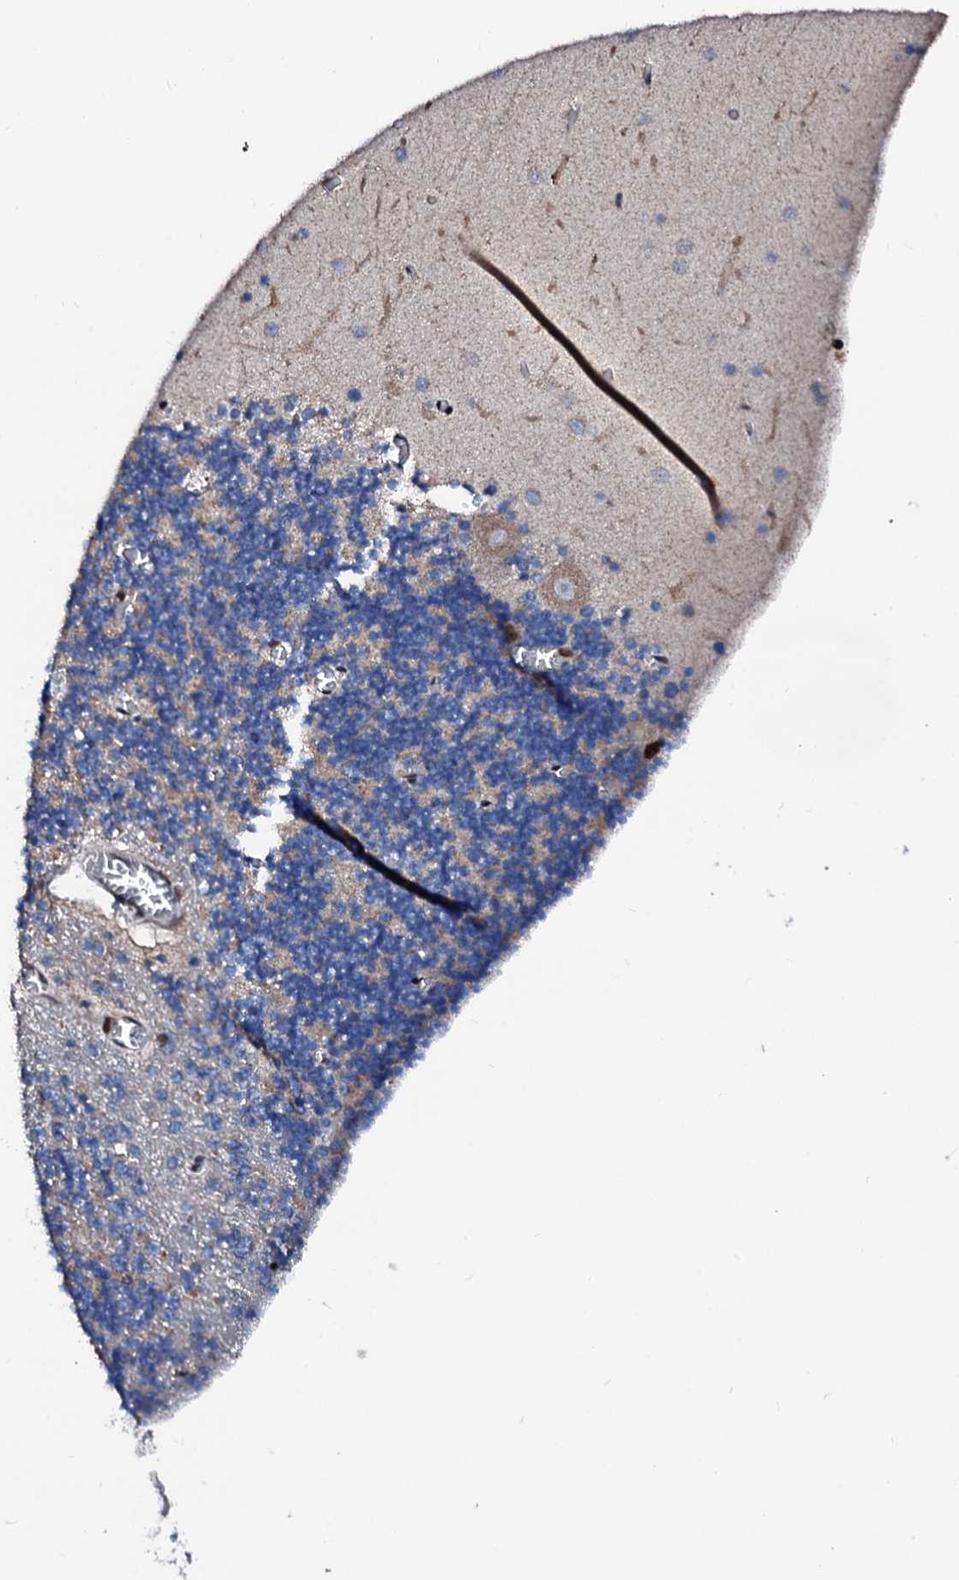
{"staining": {"intensity": "weak", "quantity": "25%-75%", "location": "cytoplasmic/membranous"}, "tissue": "cerebellum", "cell_type": "Cells in granular layer", "image_type": "normal", "snomed": [{"axis": "morphology", "description": "Normal tissue, NOS"}, {"axis": "topography", "description": "Cerebellum"}], "caption": "Cells in granular layer exhibit weak cytoplasmic/membranous expression in approximately 25%-75% of cells in normal cerebellum. Ihc stains the protein in brown and the nuclei are stained blue.", "gene": "KIF18A", "patient": {"sex": "female", "age": 28}}